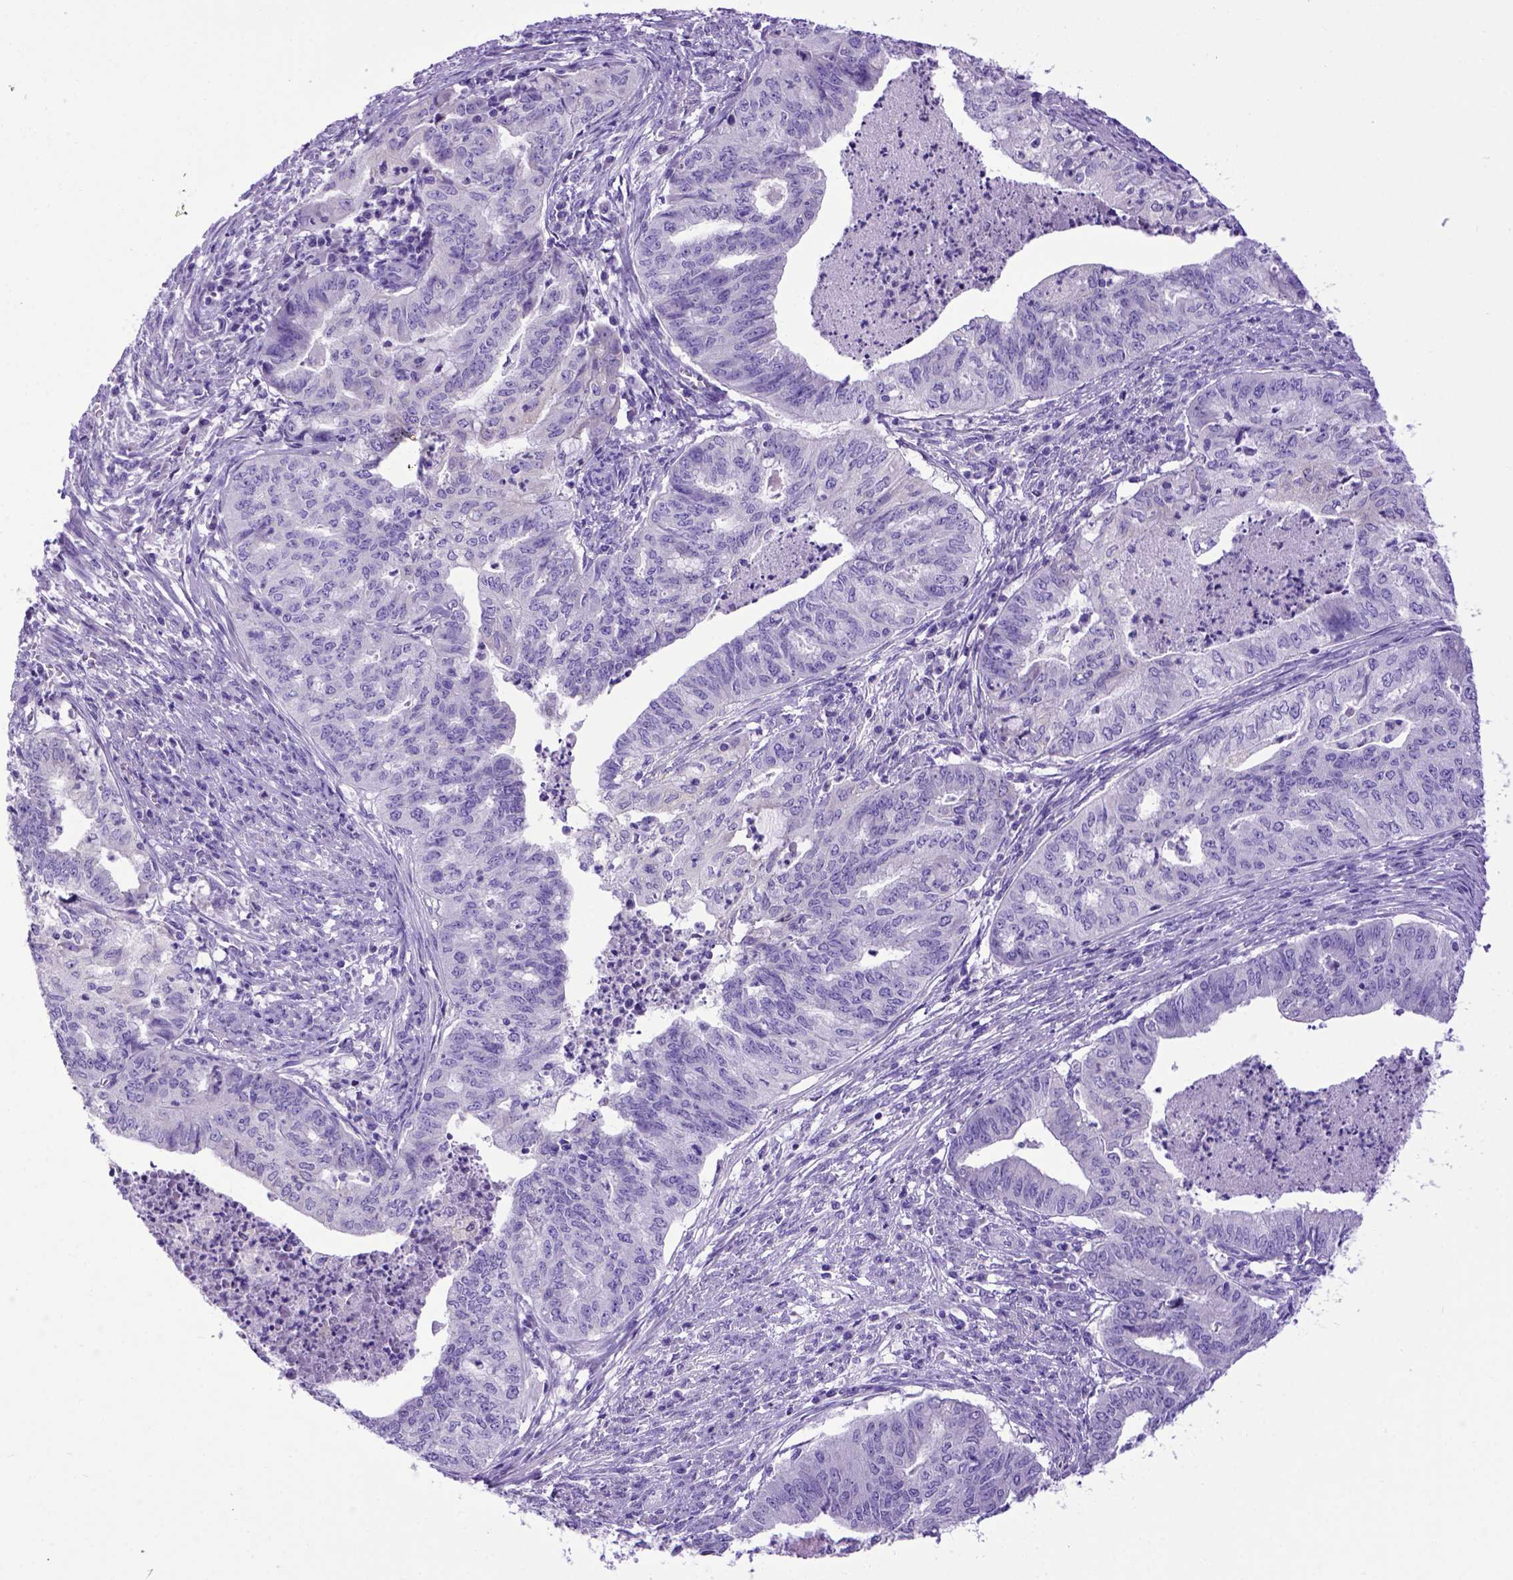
{"staining": {"intensity": "negative", "quantity": "none", "location": "none"}, "tissue": "endometrial cancer", "cell_type": "Tumor cells", "image_type": "cancer", "snomed": [{"axis": "morphology", "description": "Adenocarcinoma, NOS"}, {"axis": "topography", "description": "Endometrium"}], "caption": "Immunohistochemical staining of human adenocarcinoma (endometrial) reveals no significant expression in tumor cells. (DAB immunohistochemistry with hematoxylin counter stain).", "gene": "PTGES", "patient": {"sex": "female", "age": 79}}